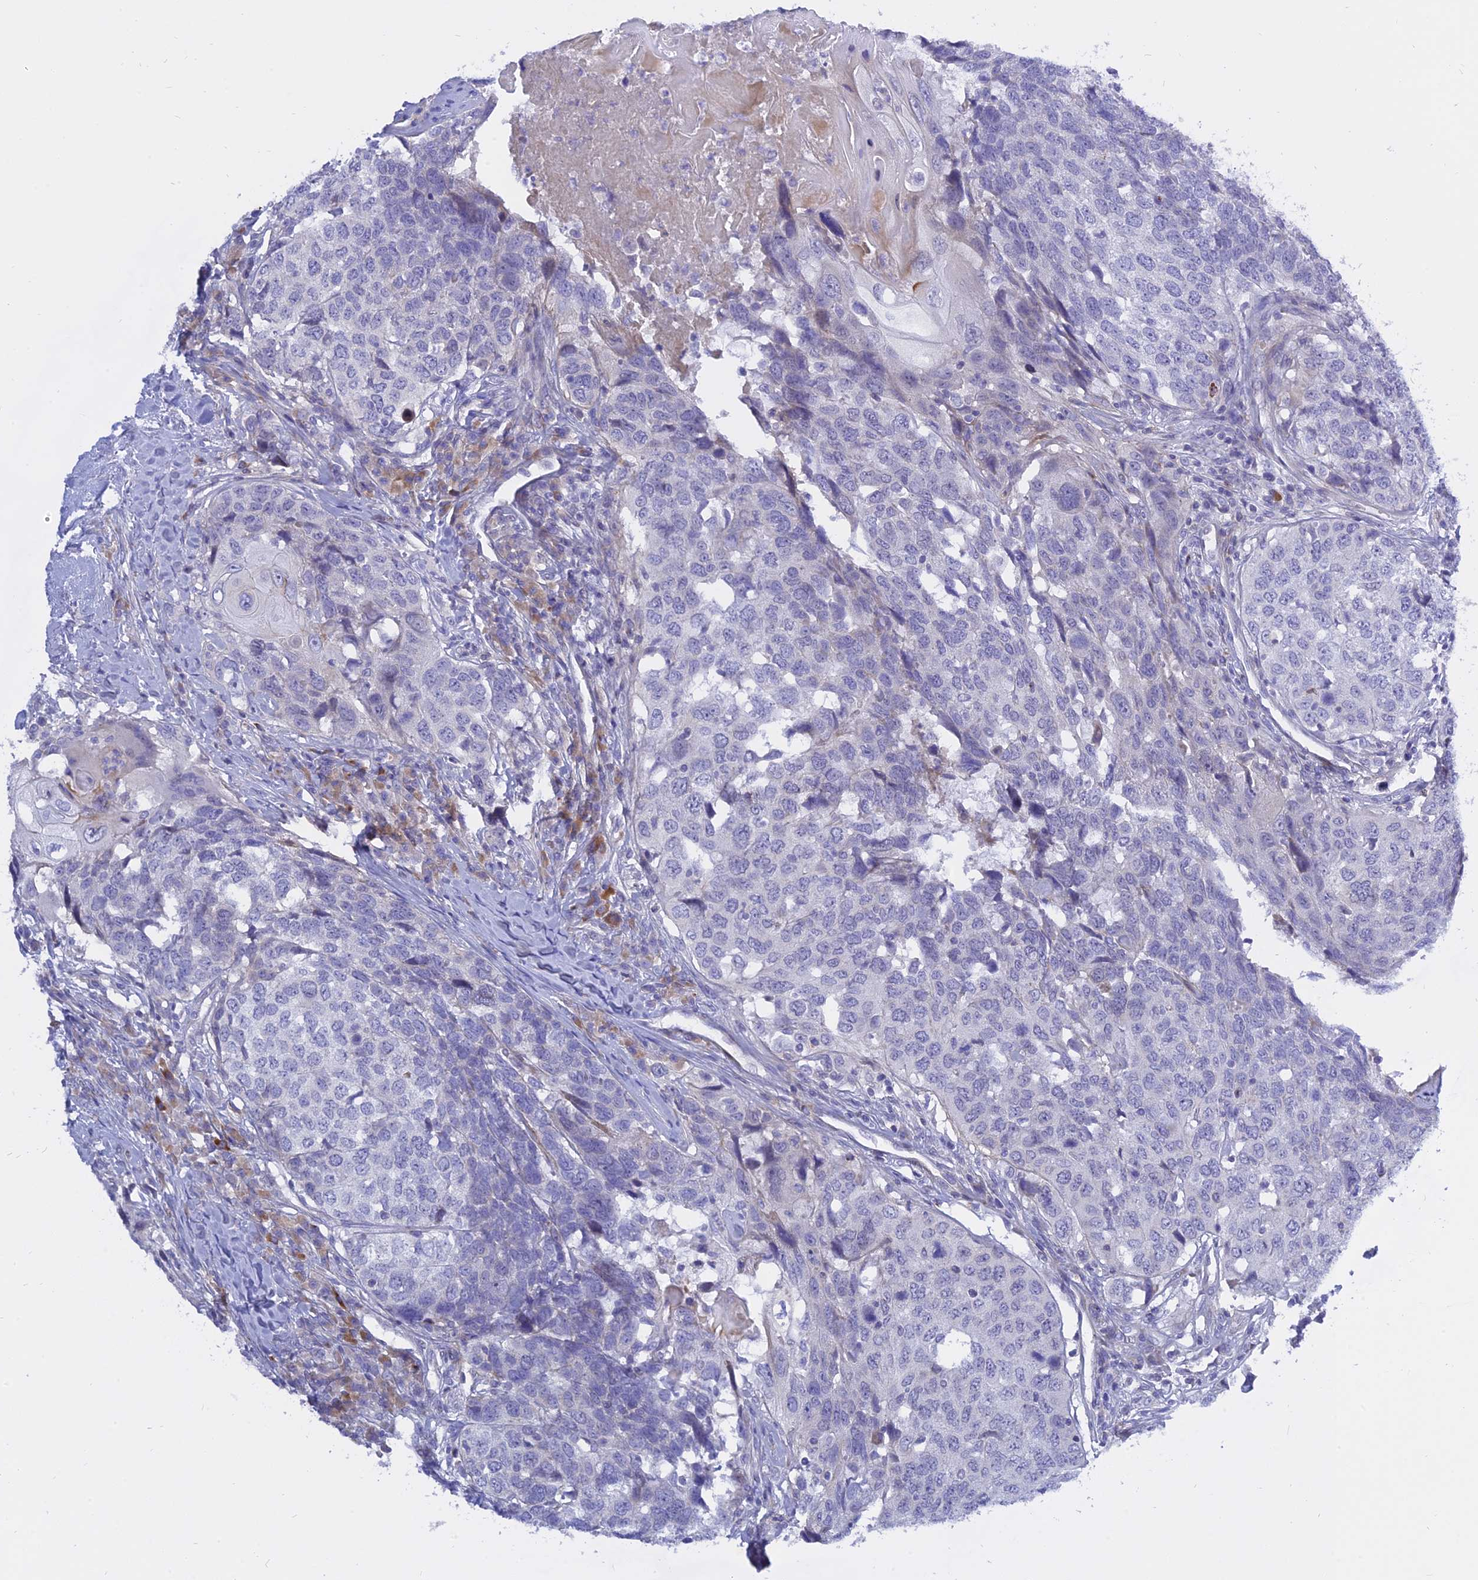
{"staining": {"intensity": "negative", "quantity": "none", "location": "none"}, "tissue": "head and neck cancer", "cell_type": "Tumor cells", "image_type": "cancer", "snomed": [{"axis": "morphology", "description": "Squamous cell carcinoma, NOS"}, {"axis": "topography", "description": "Head-Neck"}], "caption": "This is an IHC micrograph of human head and neck squamous cell carcinoma. There is no expression in tumor cells.", "gene": "MBD3L1", "patient": {"sex": "male", "age": 66}}